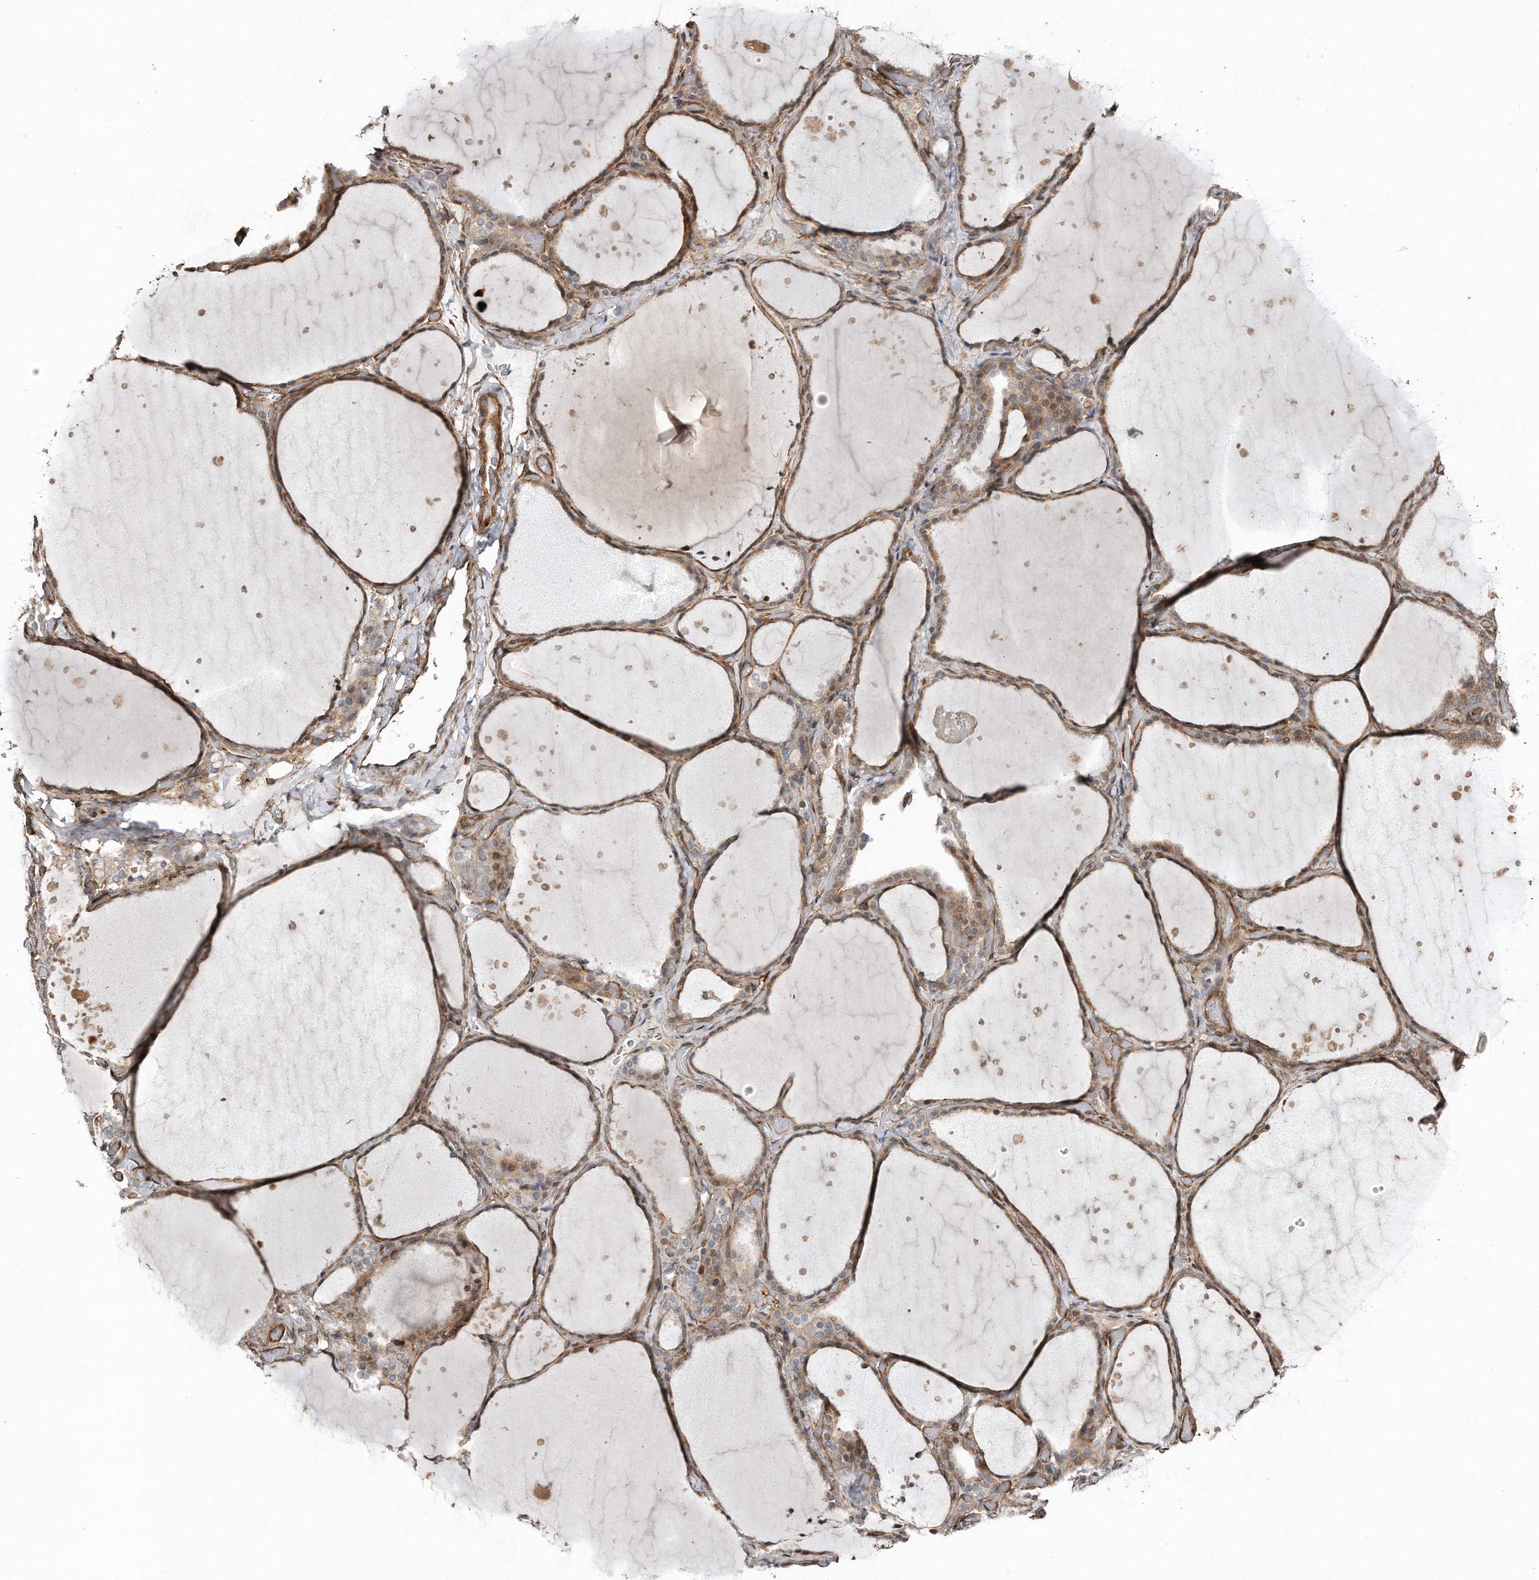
{"staining": {"intensity": "moderate", "quantity": ">75%", "location": "cytoplasmic/membranous"}, "tissue": "thyroid gland", "cell_type": "Glandular cells", "image_type": "normal", "snomed": [{"axis": "morphology", "description": "Normal tissue, NOS"}, {"axis": "topography", "description": "Thyroid gland"}], "caption": "Human thyroid gland stained for a protein (brown) reveals moderate cytoplasmic/membranous positive staining in about >75% of glandular cells.", "gene": "SNAP47", "patient": {"sex": "female", "age": 44}}